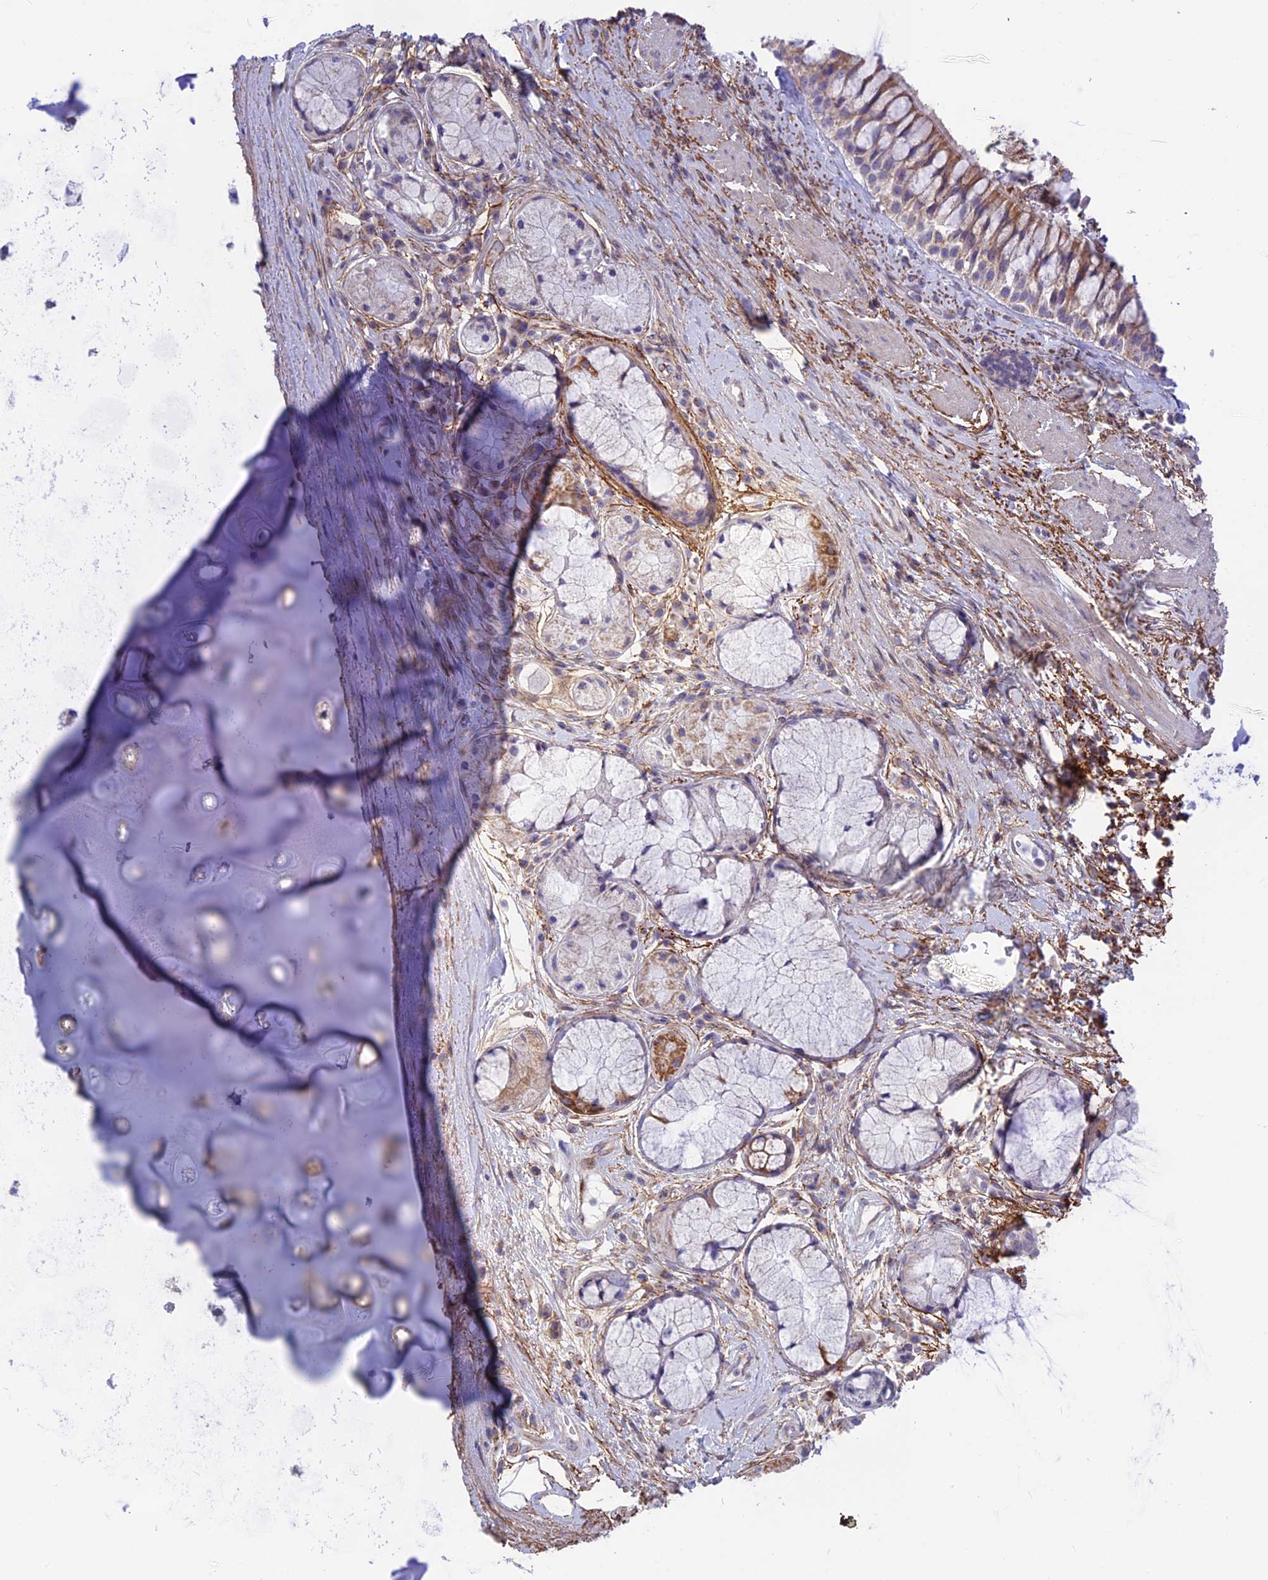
{"staining": {"intensity": "negative", "quantity": "none", "location": "none"}, "tissue": "adipose tissue", "cell_type": "Adipocytes", "image_type": "normal", "snomed": [{"axis": "morphology", "description": "Normal tissue, NOS"}, {"axis": "morphology", "description": "Squamous cell carcinoma, NOS"}, {"axis": "topography", "description": "Bronchus"}, {"axis": "topography", "description": "Lung"}], "caption": "Immunohistochemistry photomicrograph of normal adipose tissue: adipose tissue stained with DAB exhibits no significant protein expression in adipocytes.", "gene": "PLAC9", "patient": {"sex": "male", "age": 64}}